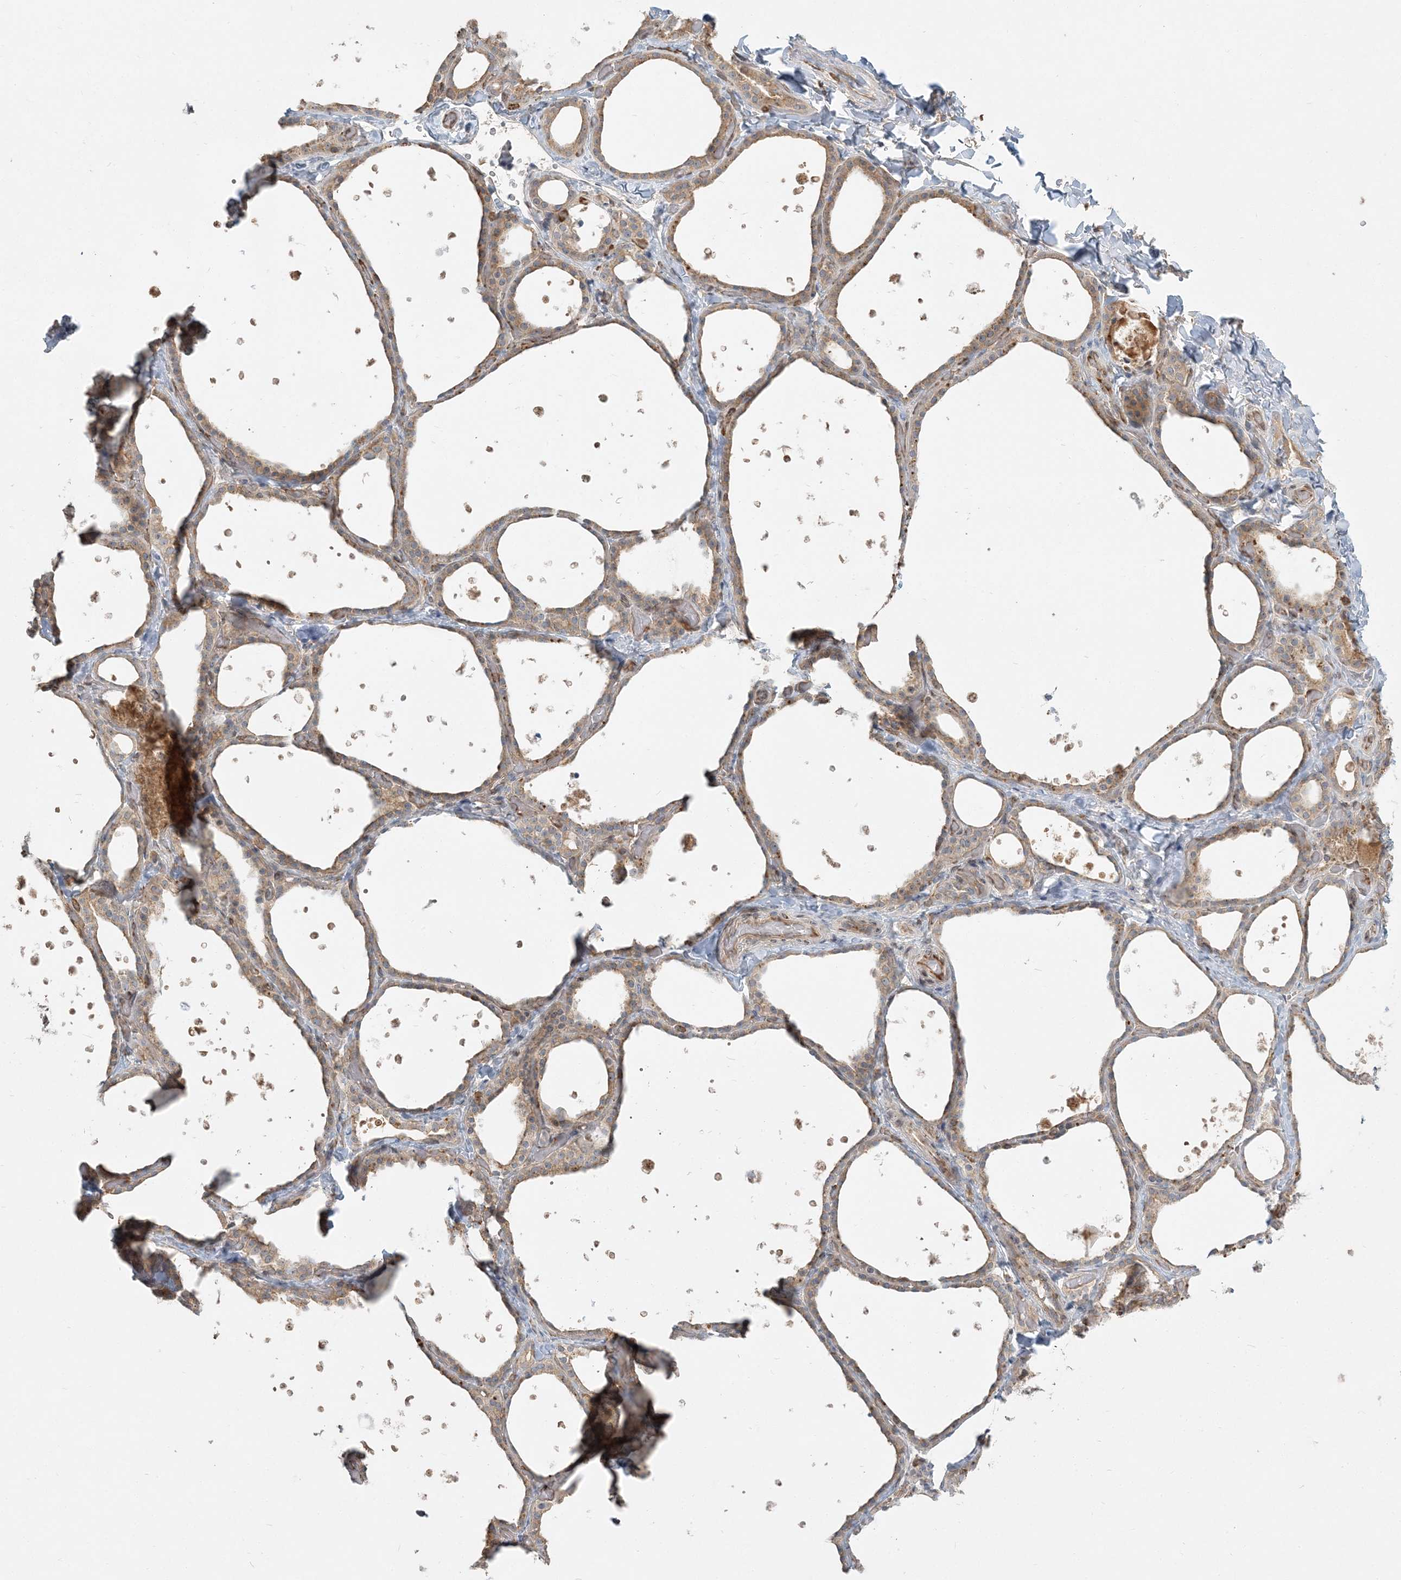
{"staining": {"intensity": "weak", "quantity": ">75%", "location": "cytoplasmic/membranous"}, "tissue": "thyroid gland", "cell_type": "Glandular cells", "image_type": "normal", "snomed": [{"axis": "morphology", "description": "Normal tissue, NOS"}, {"axis": "topography", "description": "Thyroid gland"}], "caption": "High-power microscopy captured an immunohistochemistry (IHC) micrograph of benign thyroid gland, revealing weak cytoplasmic/membranous positivity in approximately >75% of glandular cells.", "gene": "AP1AR", "patient": {"sex": "female", "age": 44}}